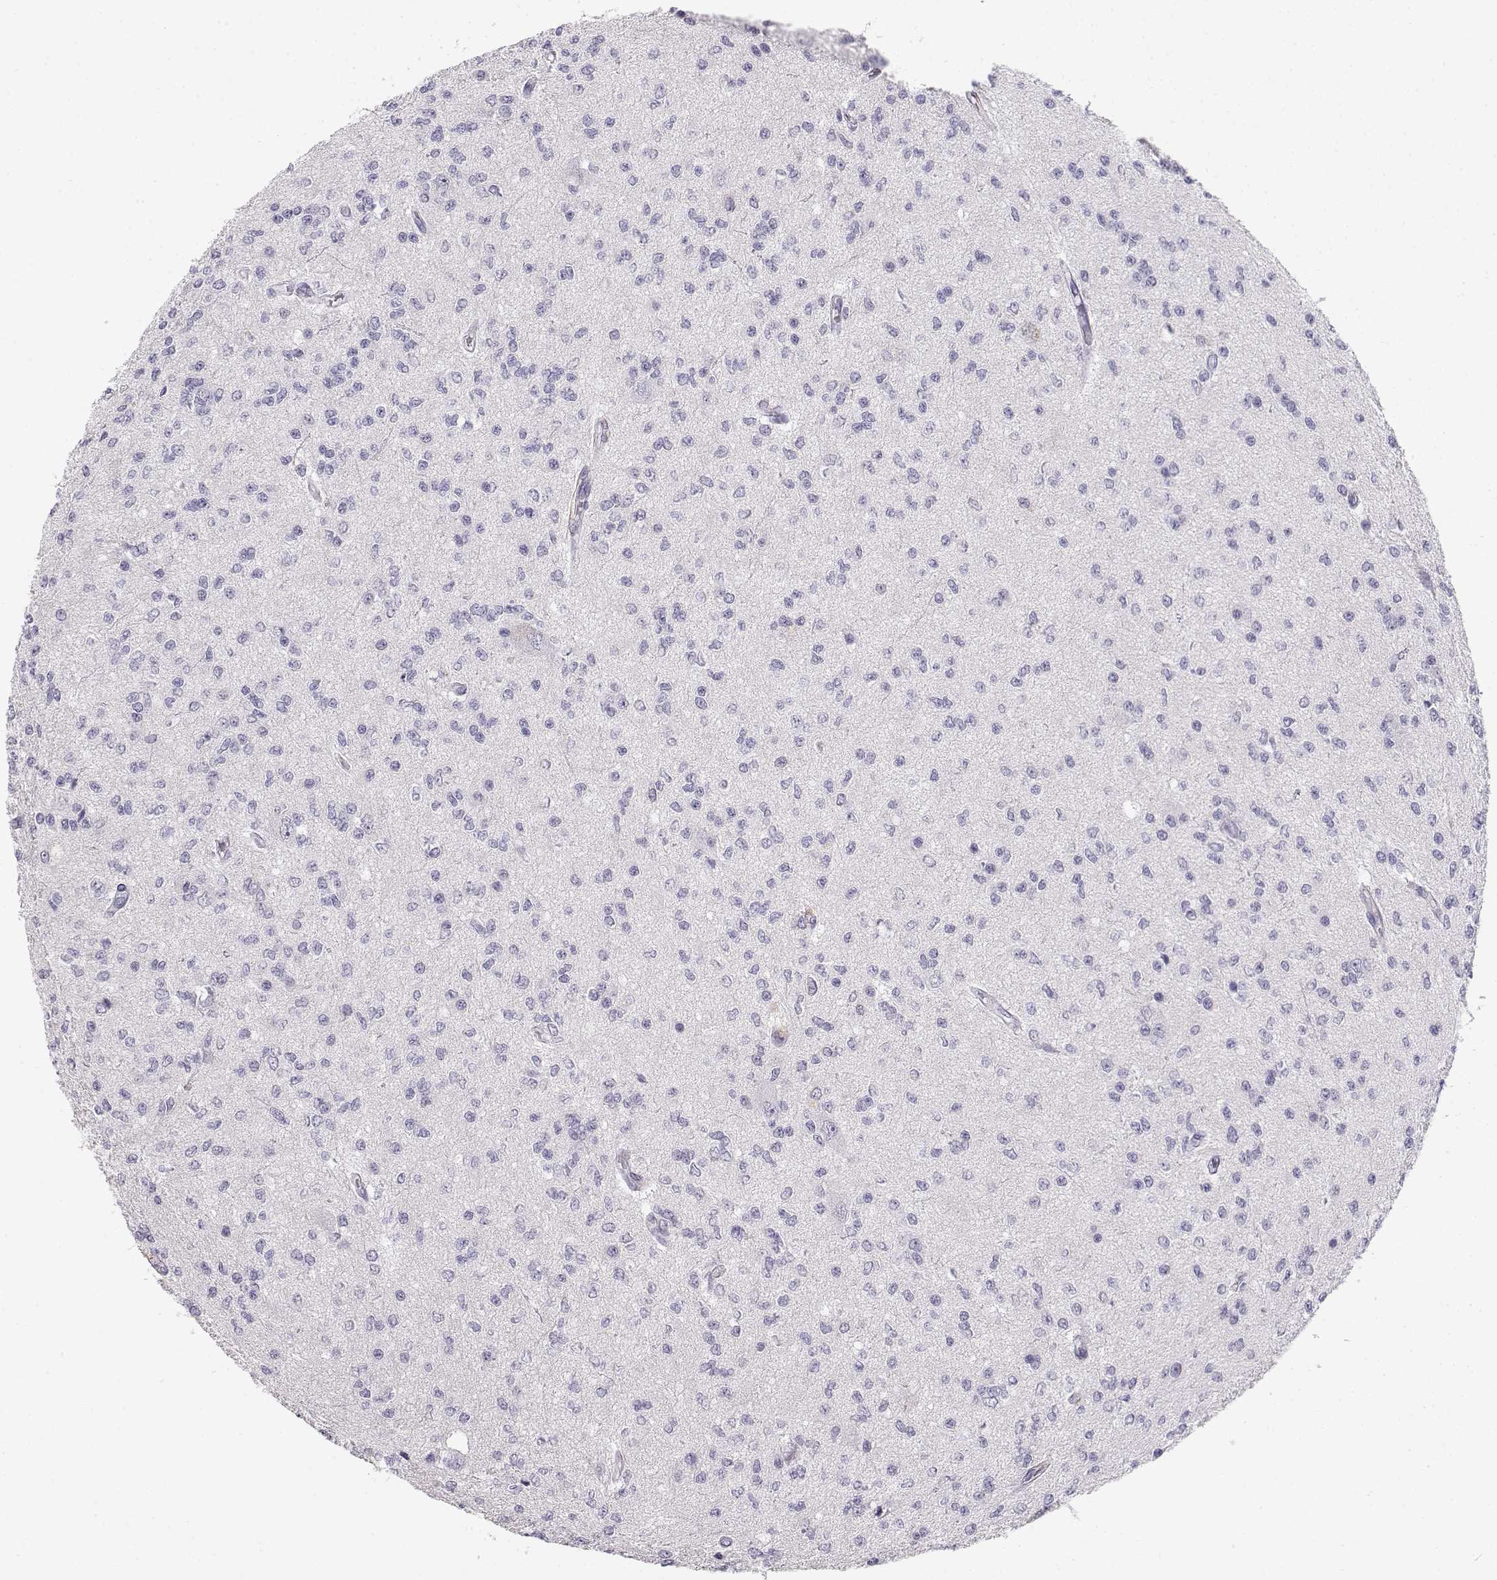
{"staining": {"intensity": "negative", "quantity": "none", "location": "none"}, "tissue": "glioma", "cell_type": "Tumor cells", "image_type": "cancer", "snomed": [{"axis": "morphology", "description": "Glioma, malignant, Low grade"}, {"axis": "topography", "description": "Brain"}], "caption": "The immunohistochemistry (IHC) micrograph has no significant expression in tumor cells of malignant low-grade glioma tissue.", "gene": "NUTM1", "patient": {"sex": "male", "age": 67}}